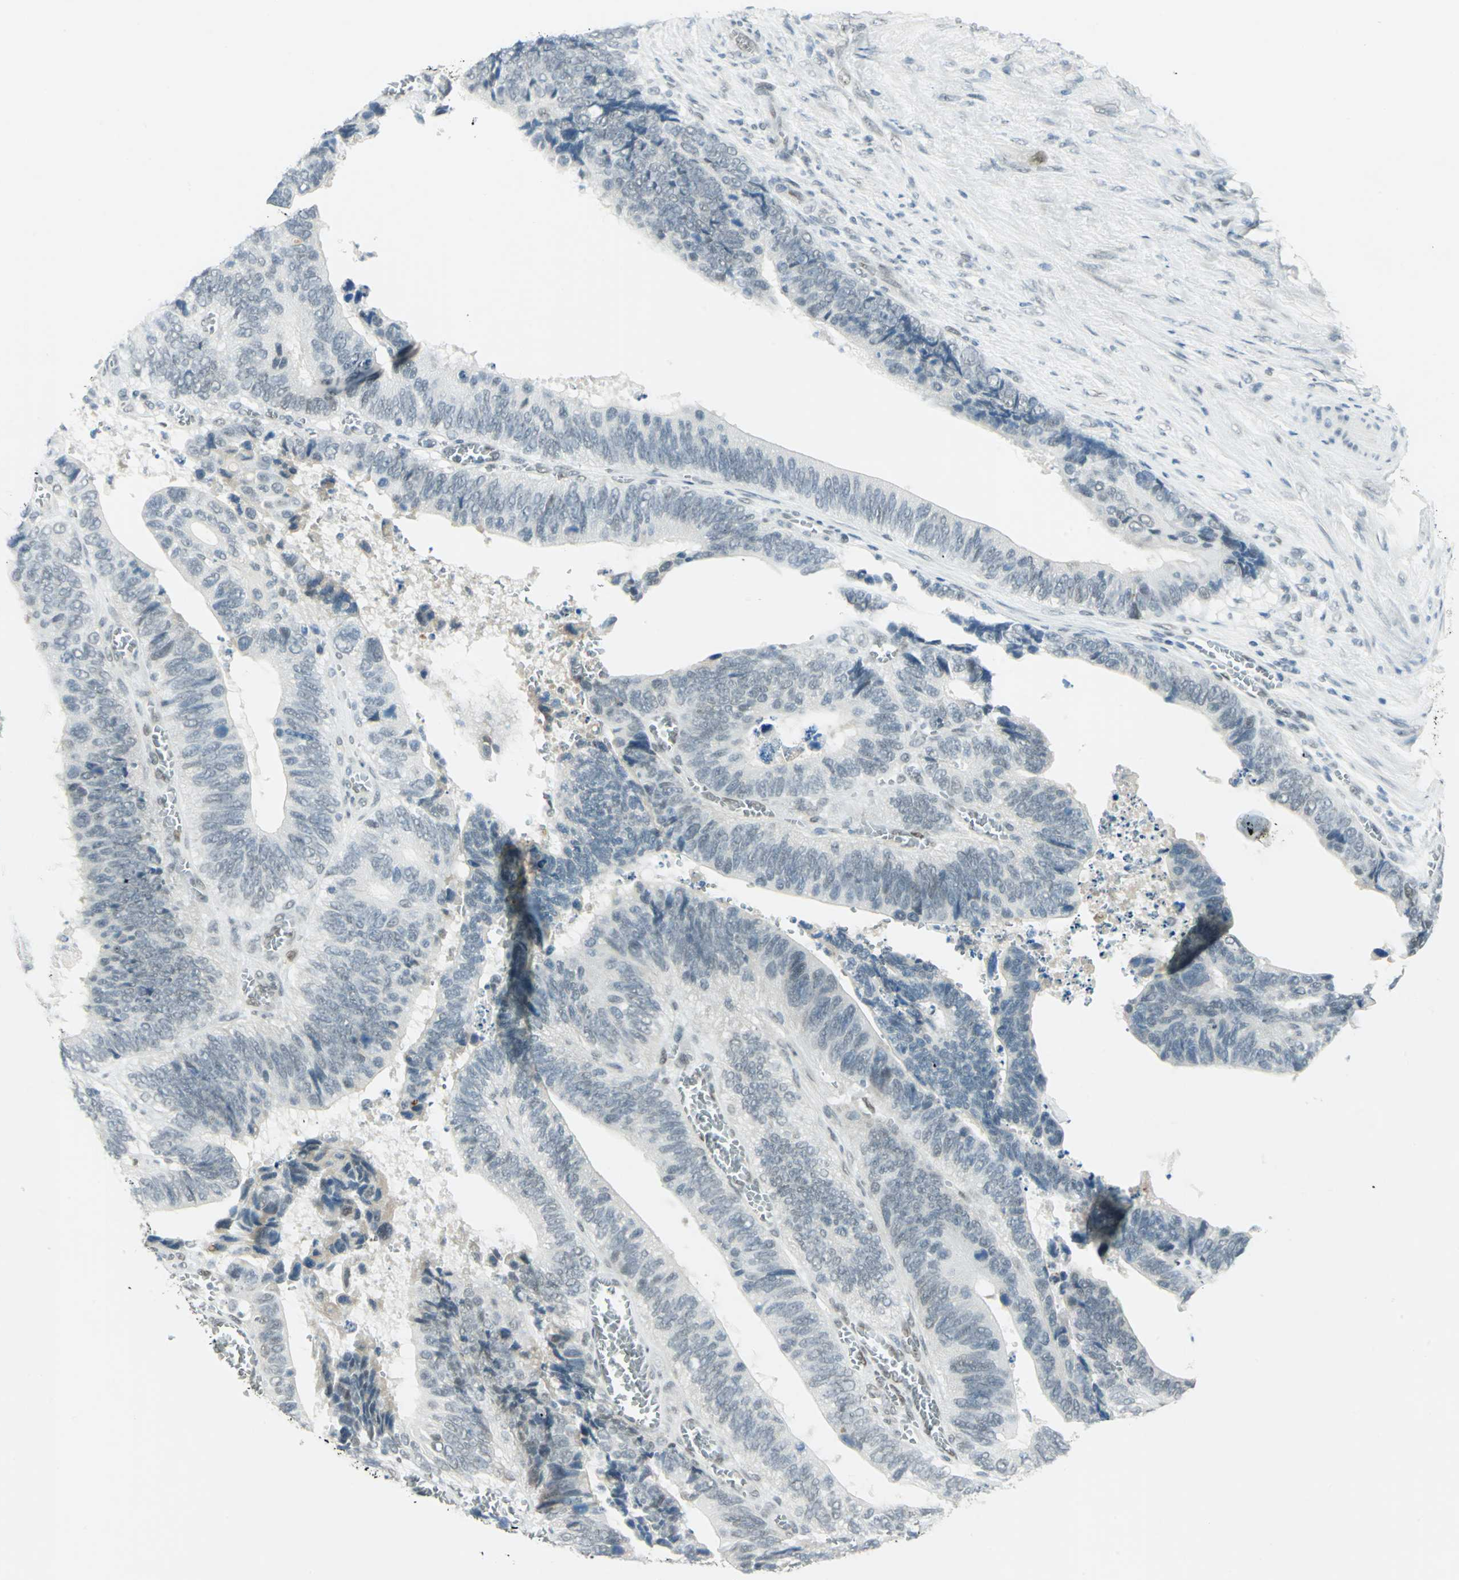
{"staining": {"intensity": "weak", "quantity": "<25%", "location": "nuclear"}, "tissue": "colorectal cancer", "cell_type": "Tumor cells", "image_type": "cancer", "snomed": [{"axis": "morphology", "description": "Adenocarcinoma, NOS"}, {"axis": "topography", "description": "Colon"}], "caption": "Tumor cells show no significant protein positivity in colorectal cancer (adenocarcinoma).", "gene": "MTMR10", "patient": {"sex": "male", "age": 72}}